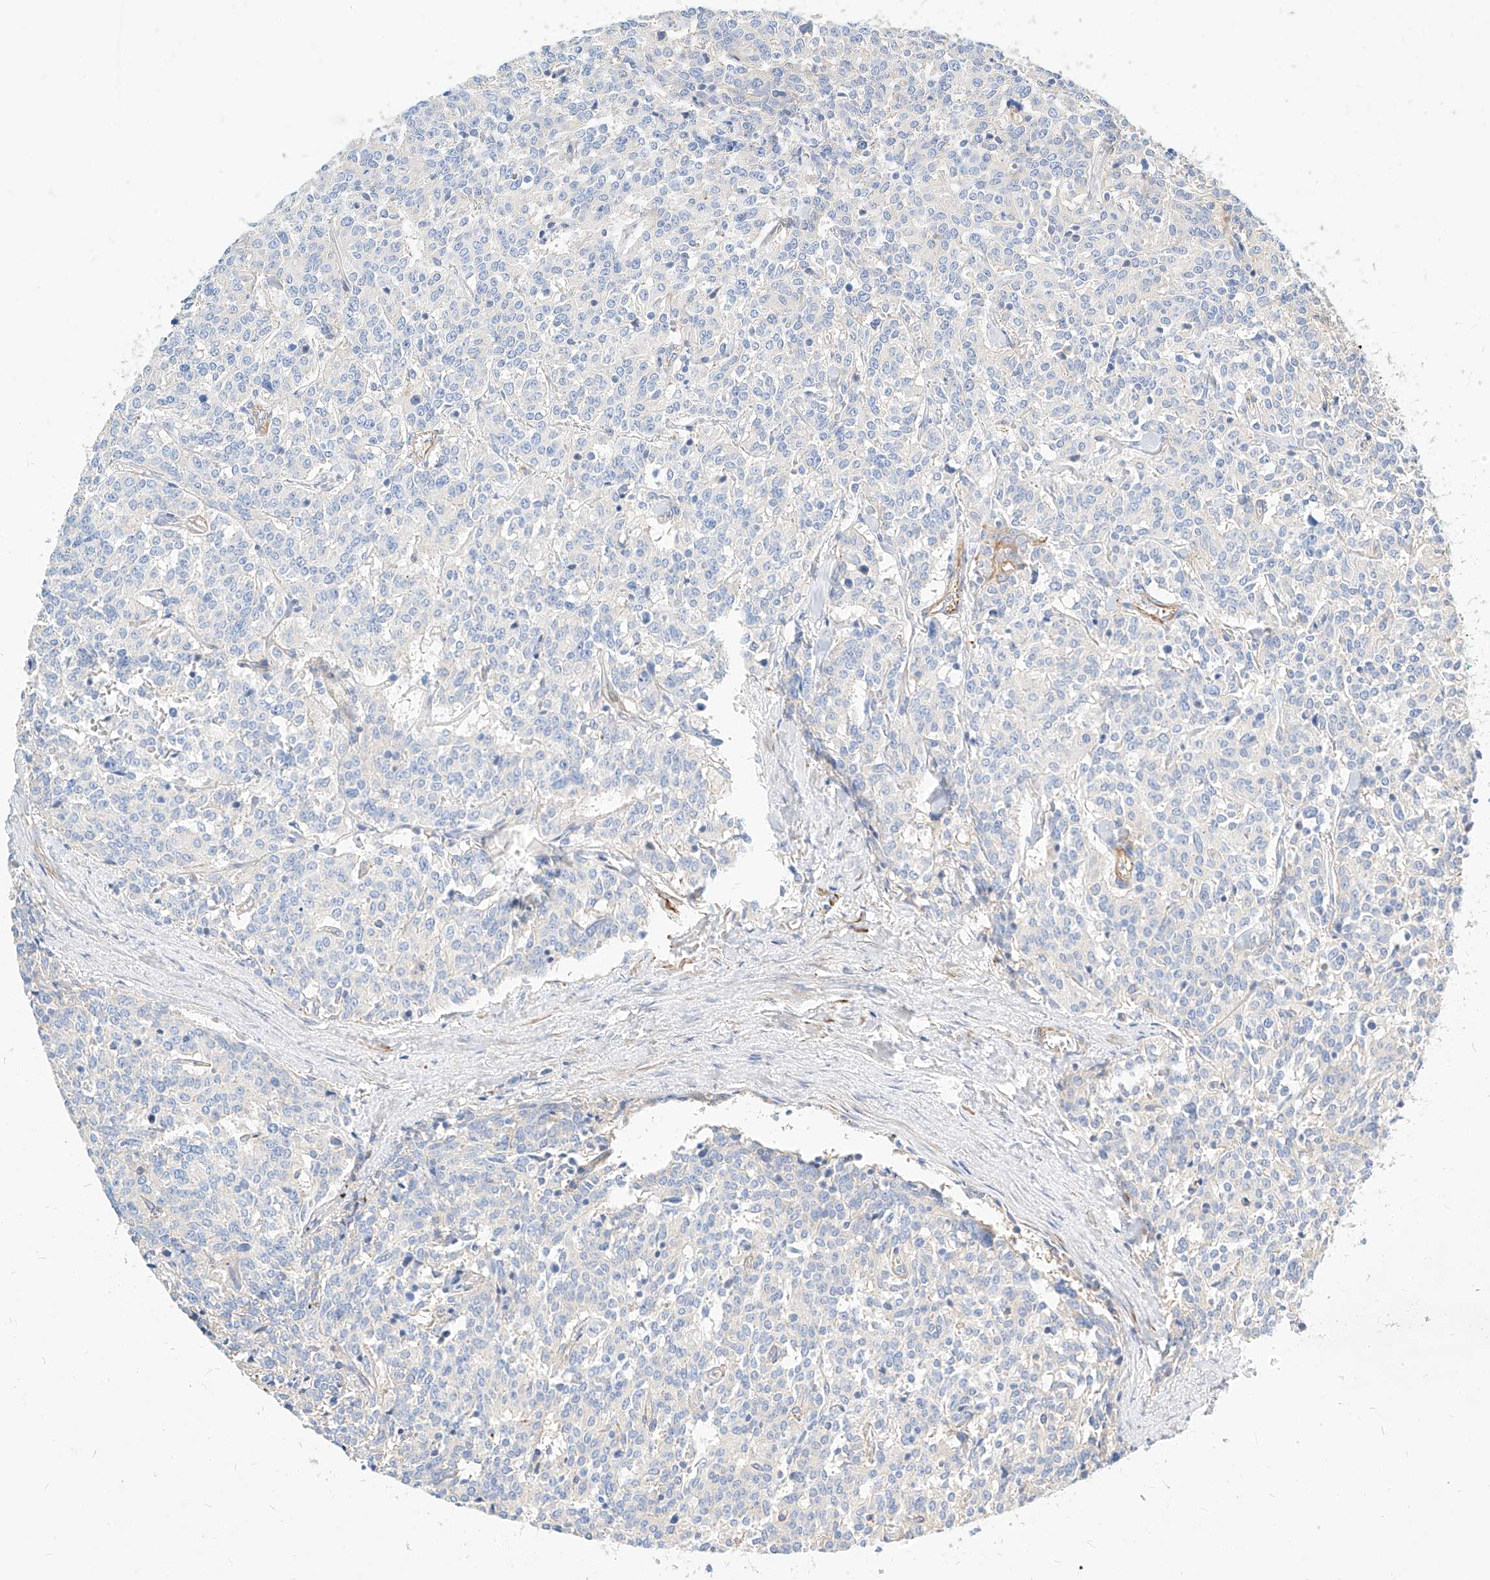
{"staining": {"intensity": "negative", "quantity": "none", "location": "none"}, "tissue": "carcinoid", "cell_type": "Tumor cells", "image_type": "cancer", "snomed": [{"axis": "morphology", "description": "Carcinoid, malignant, NOS"}, {"axis": "topography", "description": "Lung"}], "caption": "DAB (3,3'-diaminobenzidine) immunohistochemical staining of human malignant carcinoid demonstrates no significant staining in tumor cells.", "gene": "KCNH5", "patient": {"sex": "female", "age": 46}}